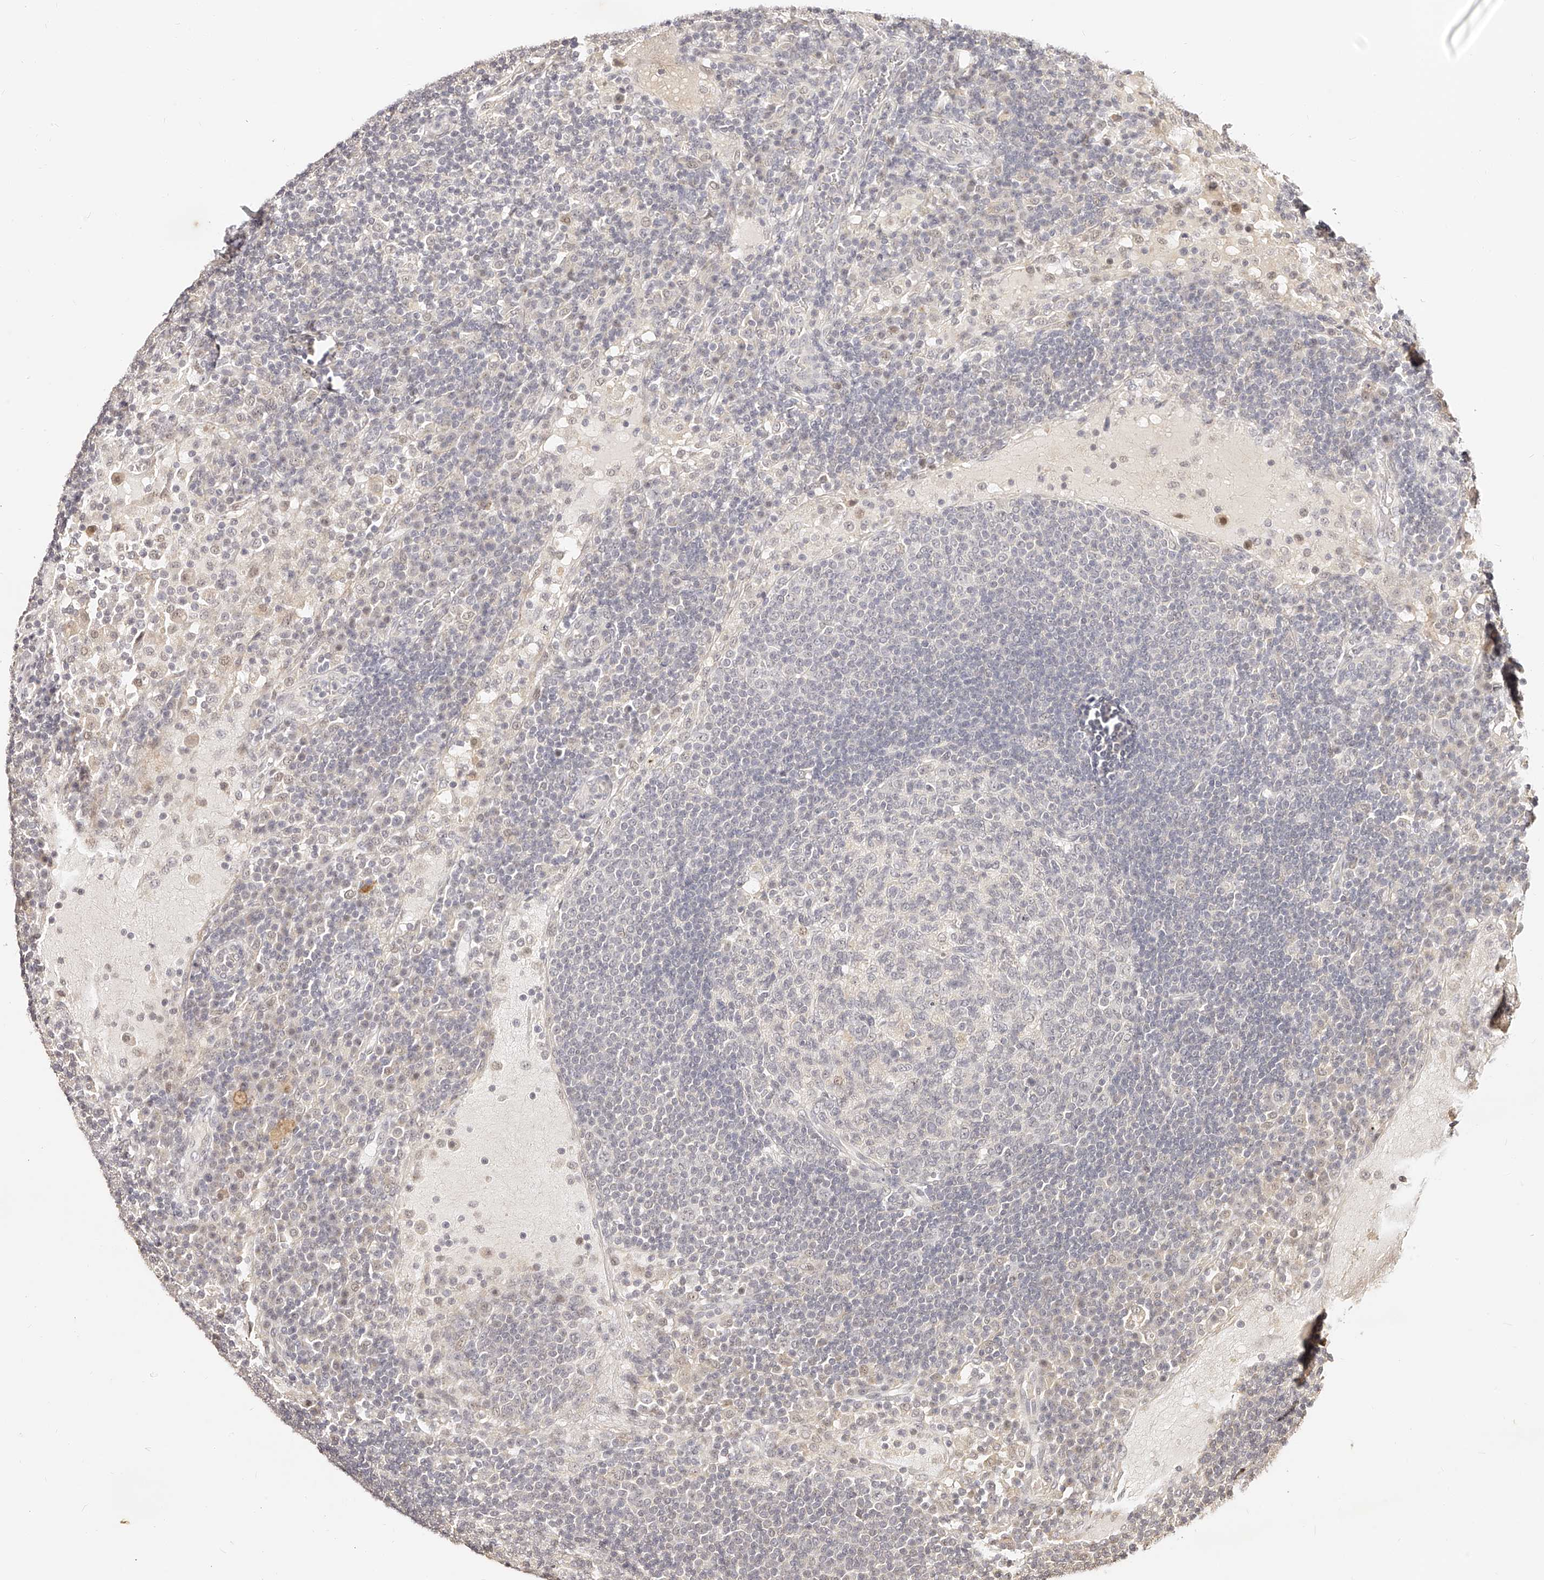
{"staining": {"intensity": "negative", "quantity": "none", "location": "none"}, "tissue": "lymph node", "cell_type": "Germinal center cells", "image_type": "normal", "snomed": [{"axis": "morphology", "description": "Normal tissue, NOS"}, {"axis": "topography", "description": "Lymph node"}], "caption": "Lymph node stained for a protein using immunohistochemistry shows no positivity germinal center cells.", "gene": "ZNF789", "patient": {"sex": "female", "age": 53}}